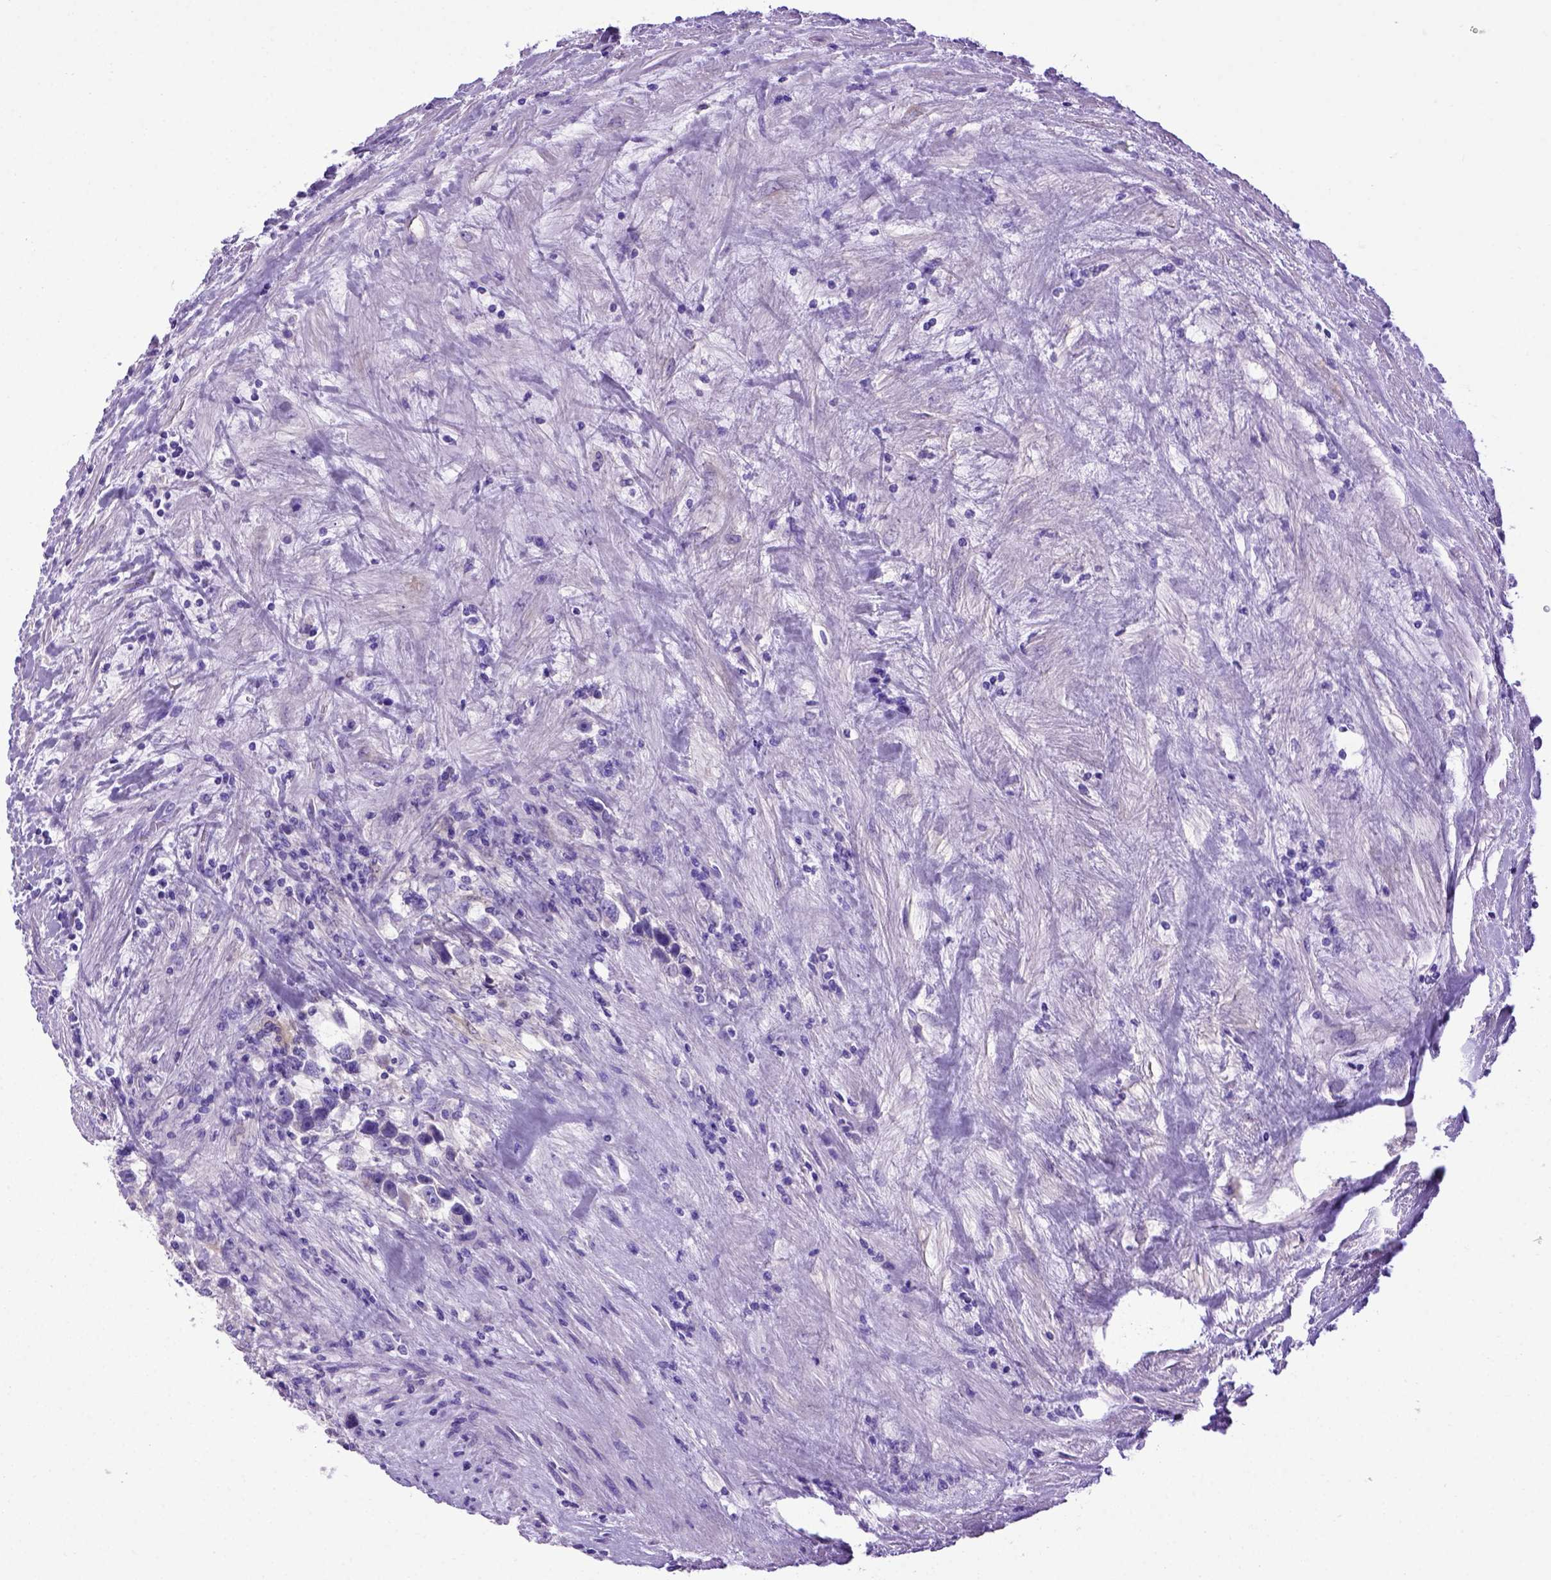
{"staining": {"intensity": "negative", "quantity": "none", "location": "none"}, "tissue": "testis cancer", "cell_type": "Tumor cells", "image_type": "cancer", "snomed": [{"axis": "morphology", "description": "Seminoma, NOS"}, {"axis": "topography", "description": "Testis"}], "caption": "DAB immunohistochemical staining of seminoma (testis) shows no significant positivity in tumor cells.", "gene": "PTGES", "patient": {"sex": "male", "age": 43}}